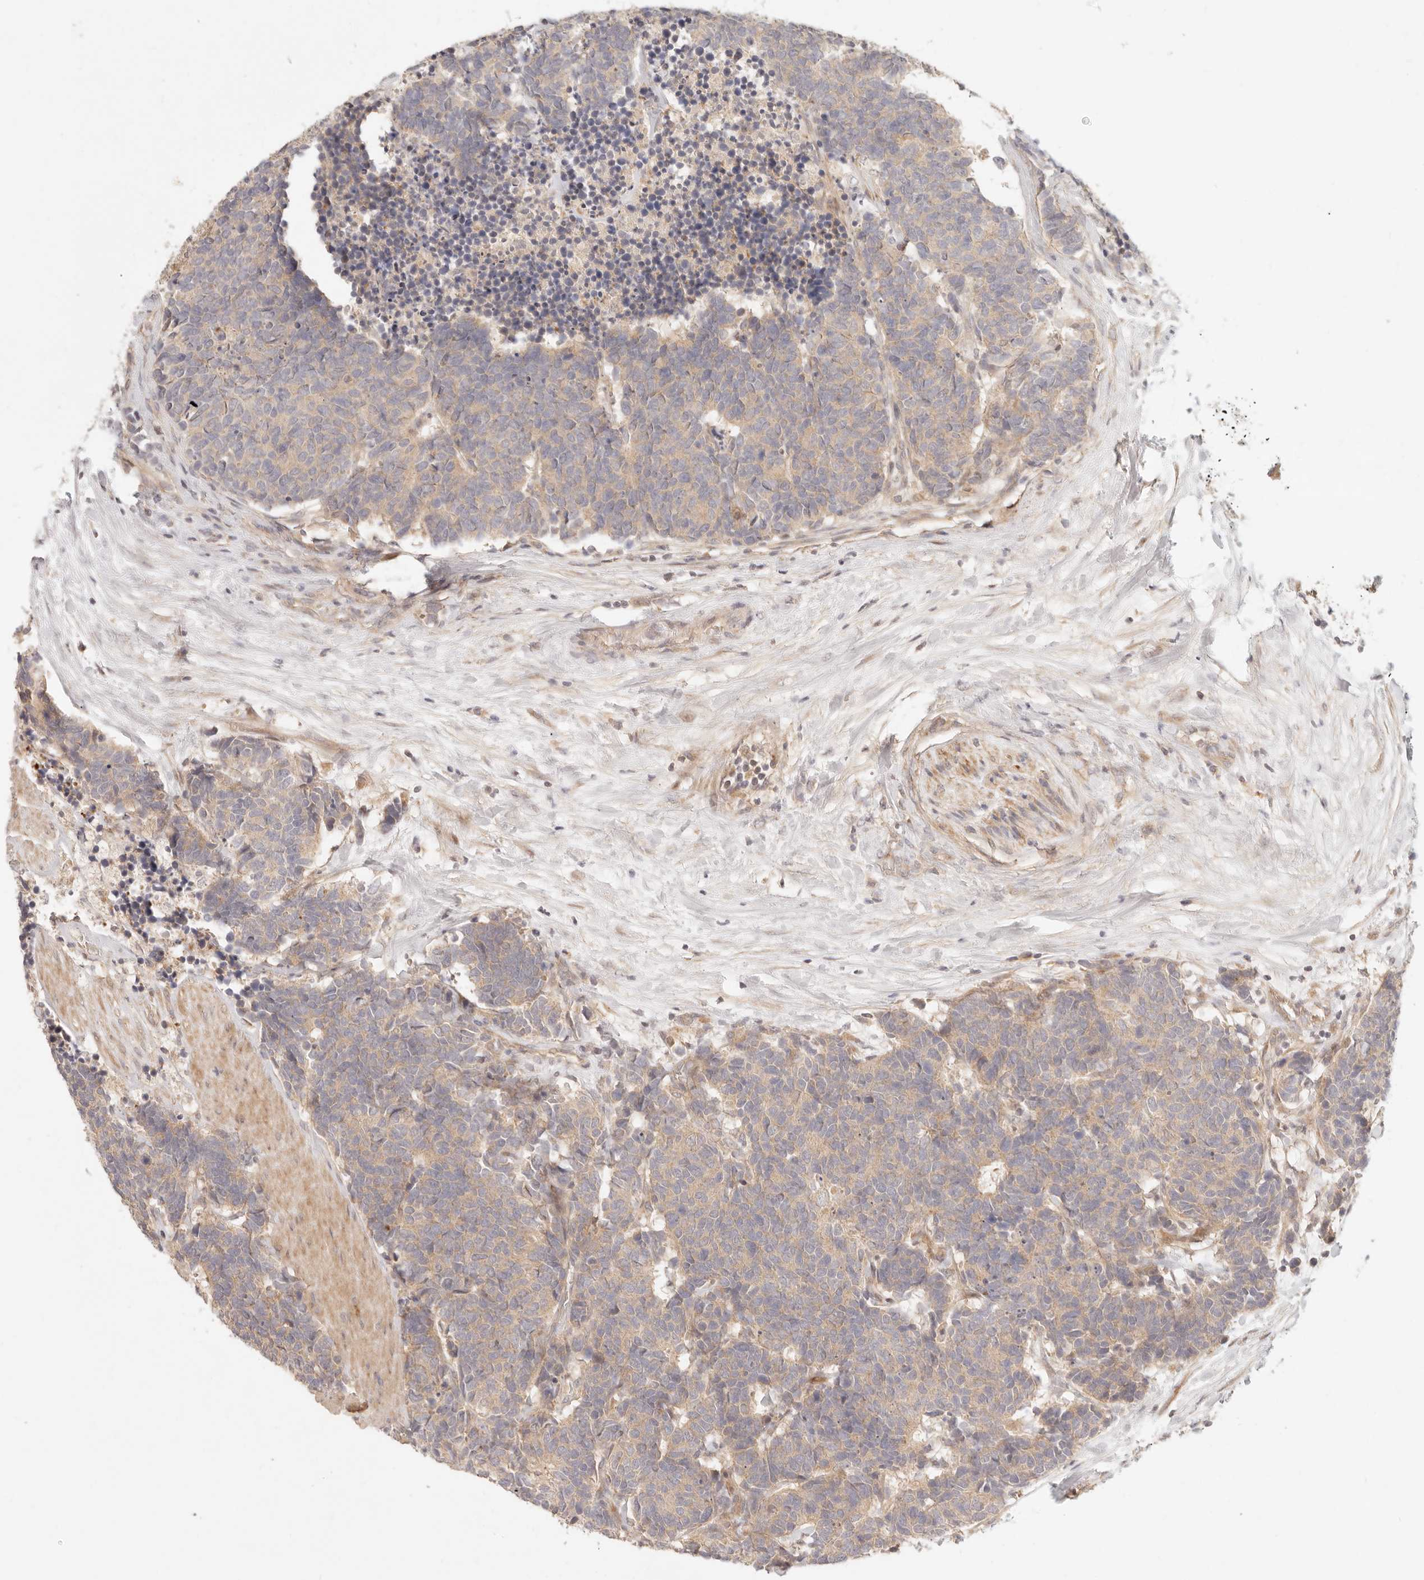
{"staining": {"intensity": "weak", "quantity": ">75%", "location": "cytoplasmic/membranous"}, "tissue": "carcinoid", "cell_type": "Tumor cells", "image_type": "cancer", "snomed": [{"axis": "morphology", "description": "Carcinoma, NOS"}, {"axis": "morphology", "description": "Carcinoid, malignant, NOS"}, {"axis": "topography", "description": "Urinary bladder"}], "caption": "Protein expression analysis of human carcinoid reveals weak cytoplasmic/membranous staining in about >75% of tumor cells. Ihc stains the protein of interest in brown and the nuclei are stained blue.", "gene": "PPP1R3B", "patient": {"sex": "male", "age": 57}}